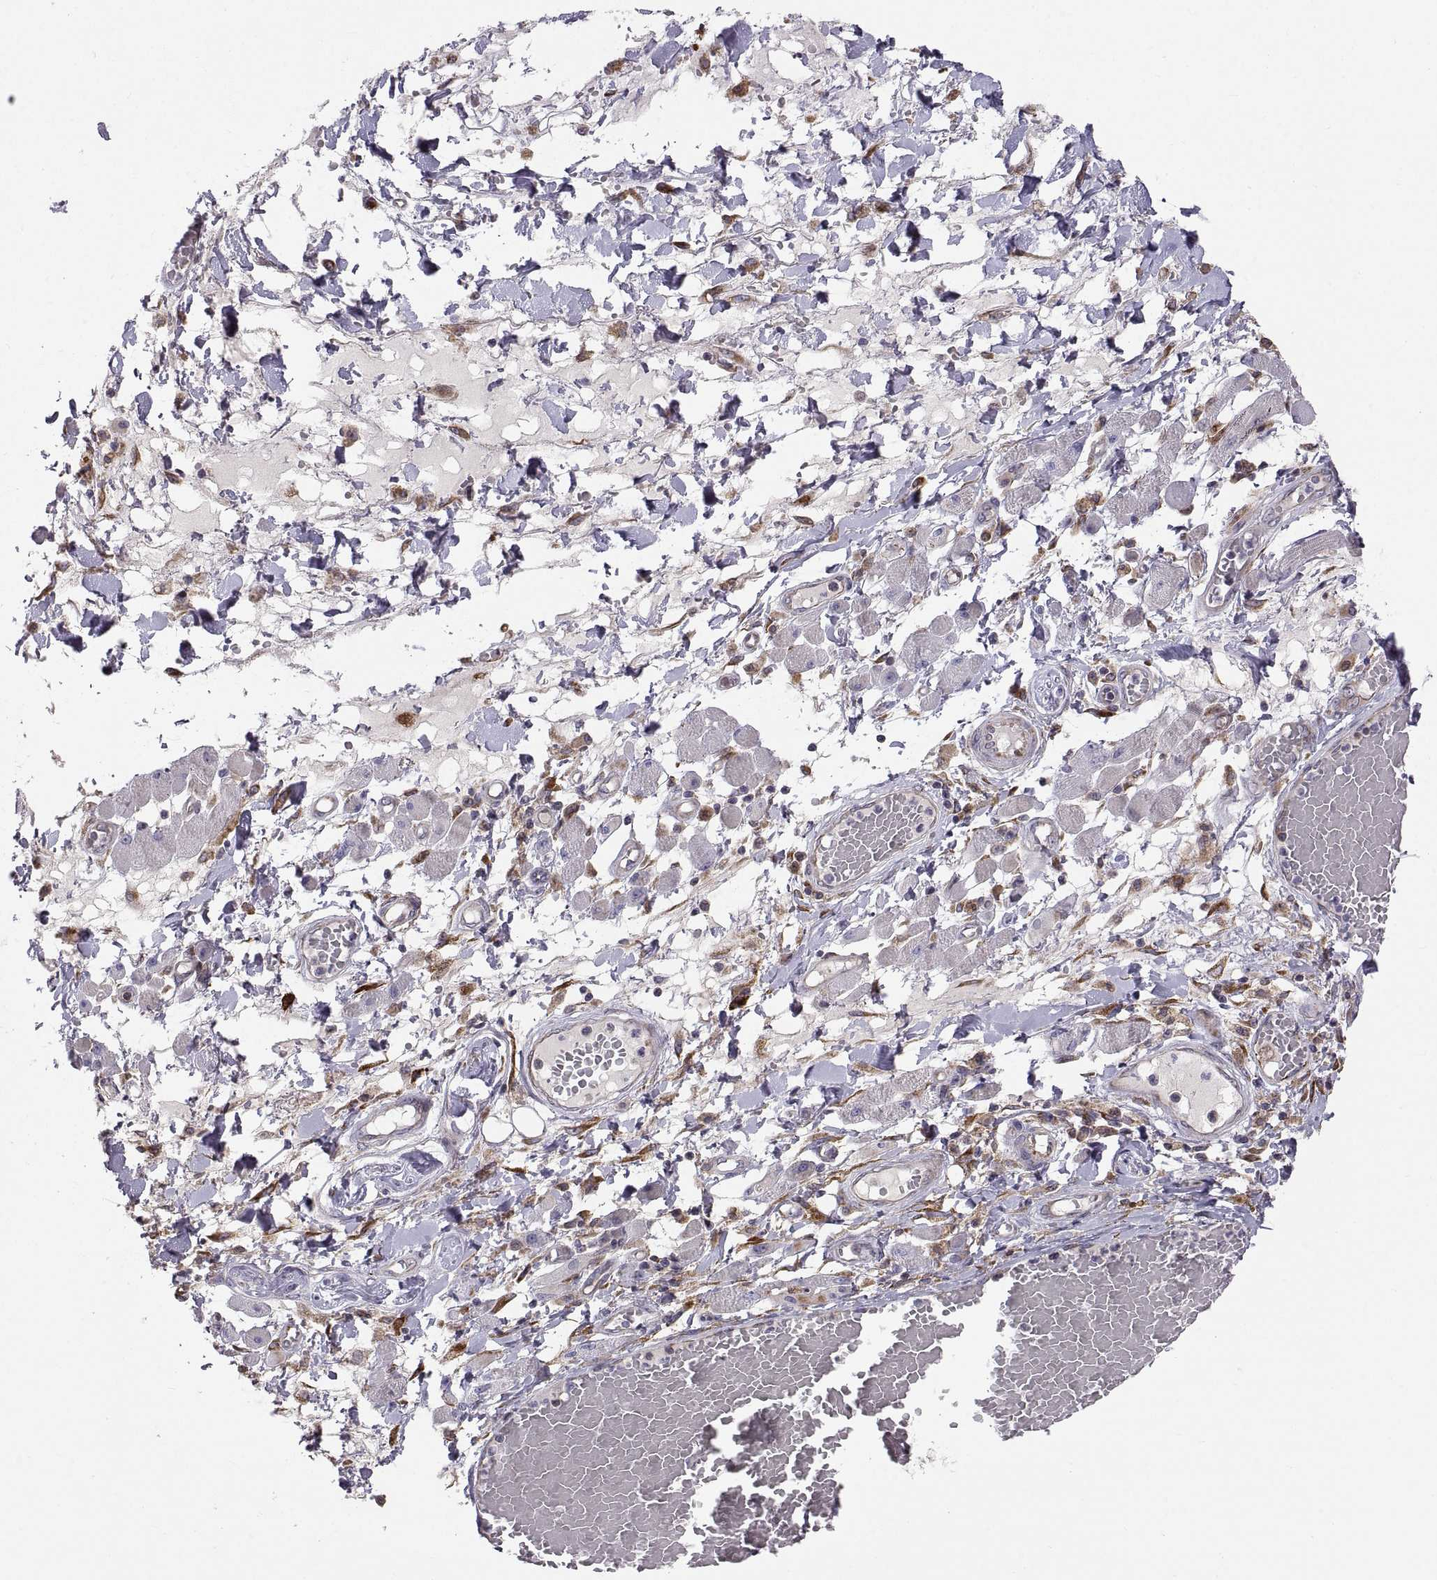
{"staining": {"intensity": "negative", "quantity": "none", "location": "none"}, "tissue": "melanoma", "cell_type": "Tumor cells", "image_type": "cancer", "snomed": [{"axis": "morphology", "description": "Malignant melanoma, NOS"}, {"axis": "topography", "description": "Skin"}], "caption": "DAB (3,3'-diaminobenzidine) immunohistochemical staining of human malignant melanoma demonstrates no significant expression in tumor cells.", "gene": "PLEKHB2", "patient": {"sex": "female", "age": 91}}